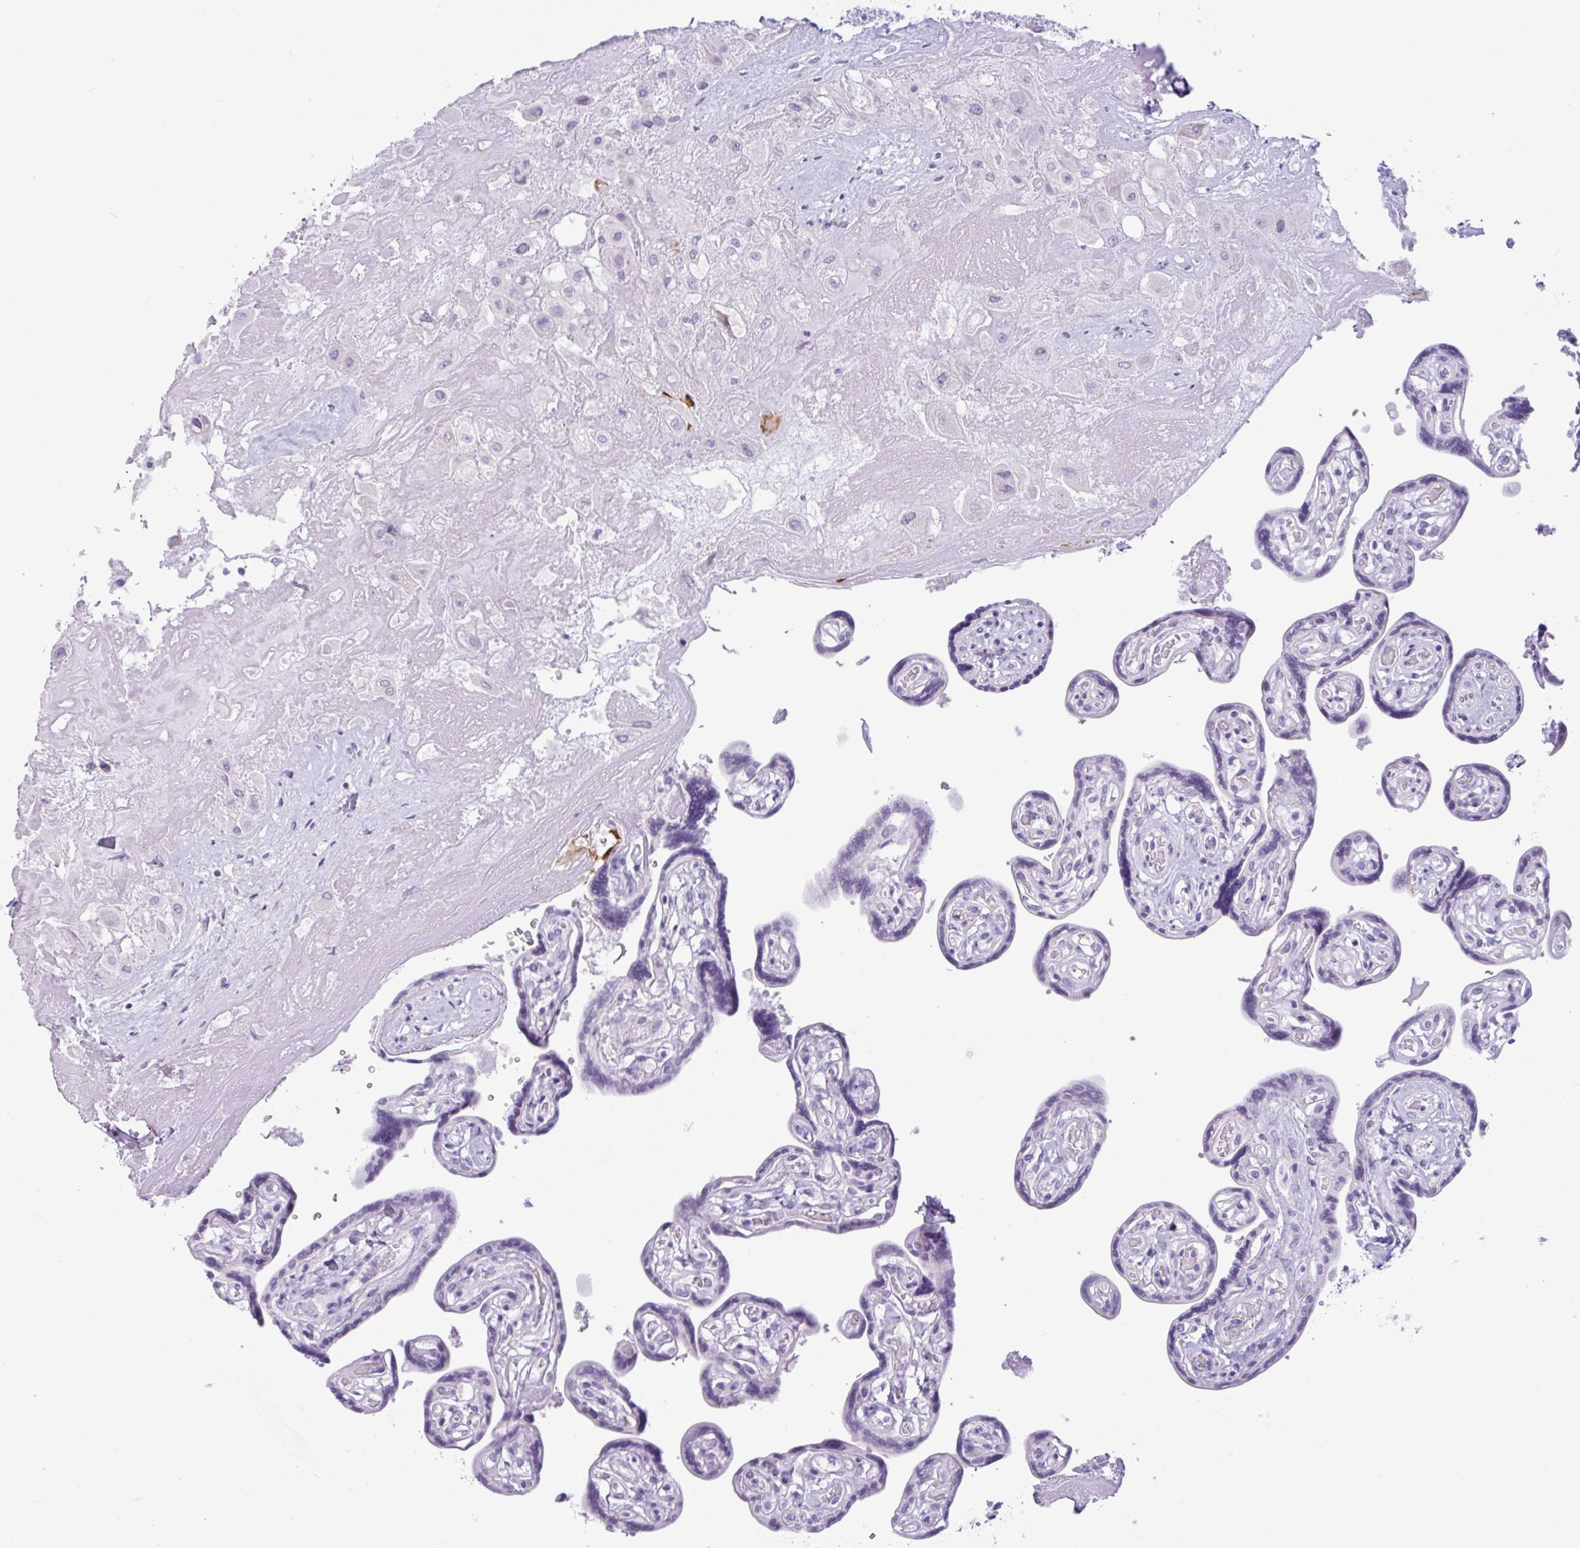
{"staining": {"intensity": "negative", "quantity": "none", "location": "none"}, "tissue": "placenta", "cell_type": "Decidual cells", "image_type": "normal", "snomed": [{"axis": "morphology", "description": "Normal tissue, NOS"}, {"axis": "topography", "description": "Placenta"}], "caption": "Decidual cells show no significant positivity in benign placenta. (DAB (3,3'-diaminobenzidine) IHC with hematoxylin counter stain).", "gene": "CTSE", "patient": {"sex": "female", "age": 32}}